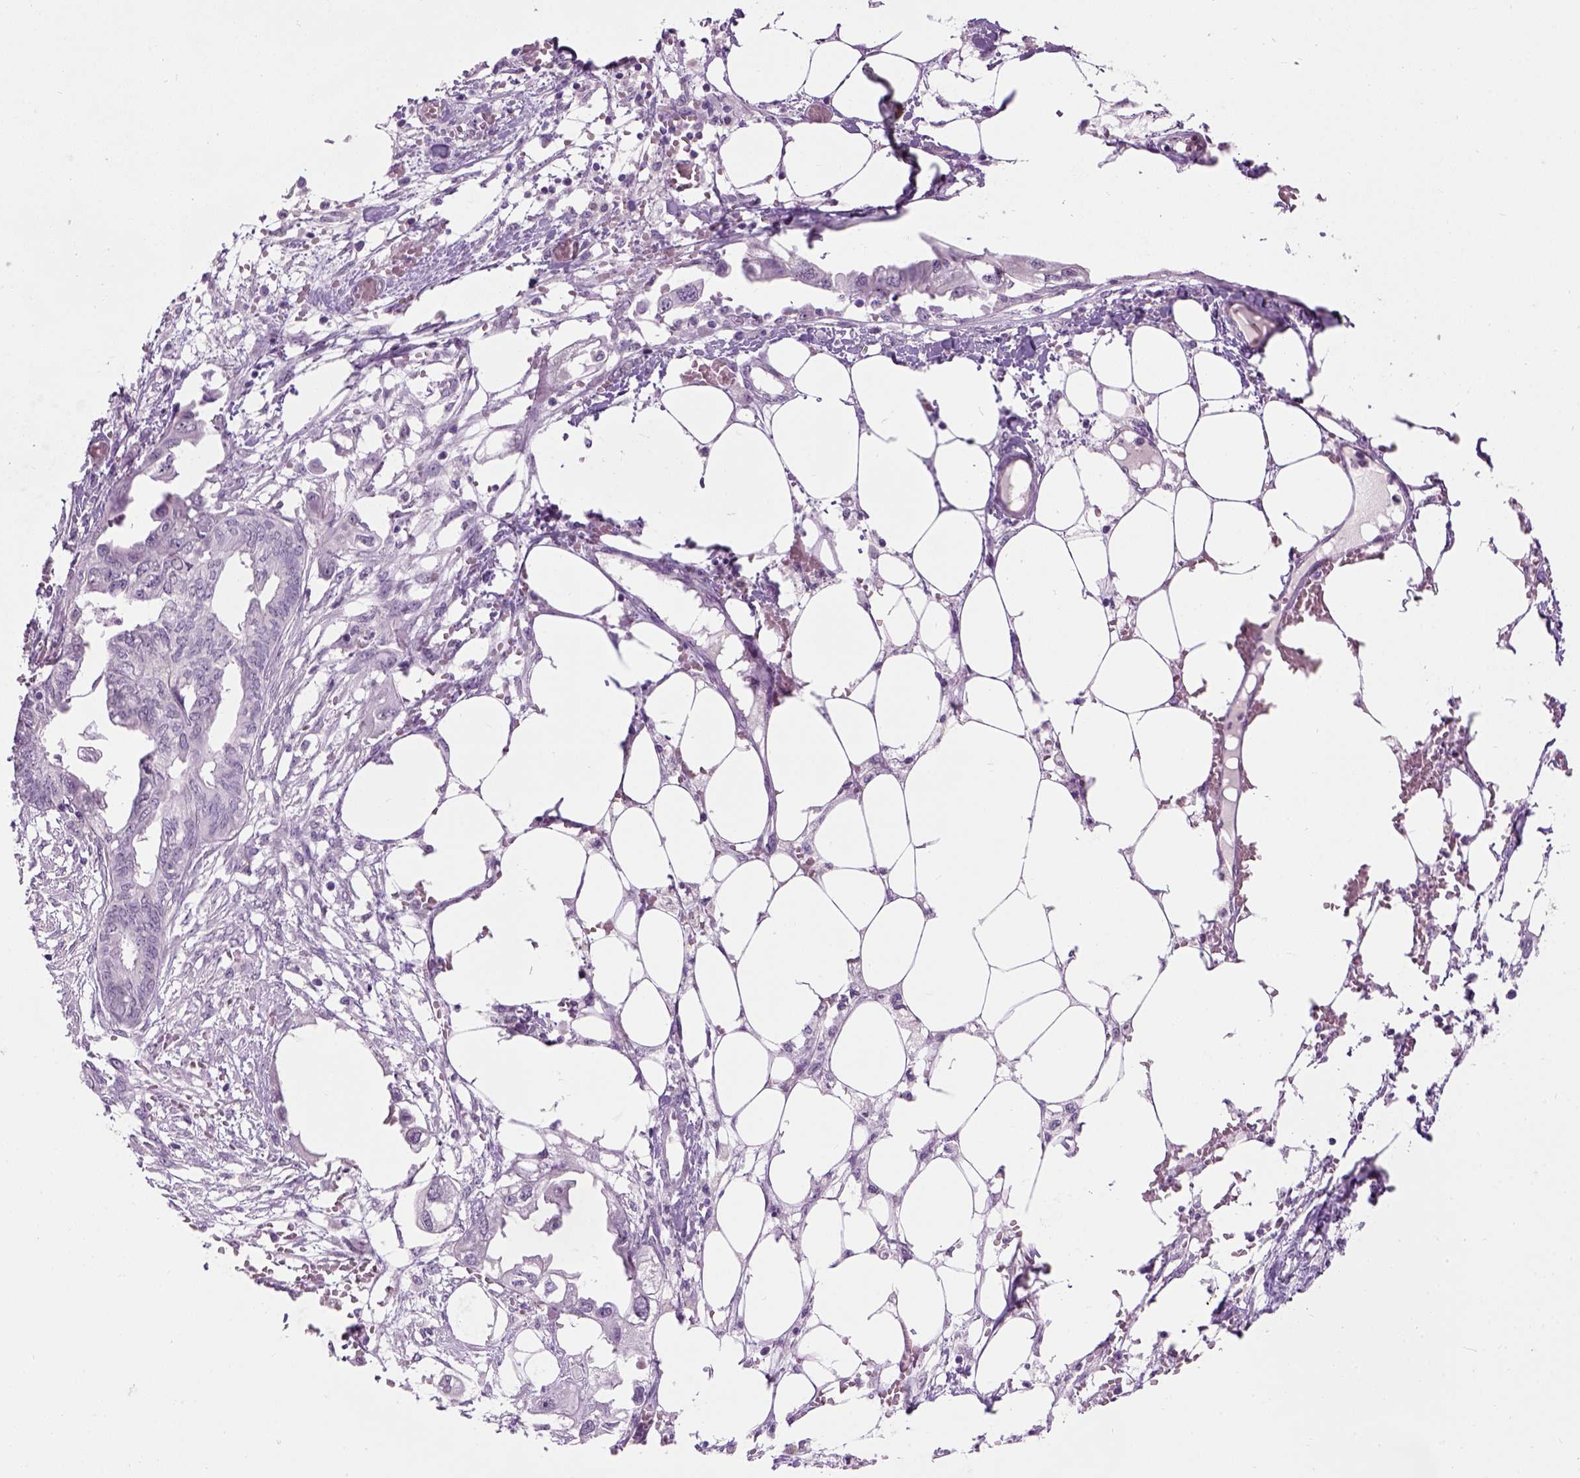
{"staining": {"intensity": "negative", "quantity": "none", "location": "none"}, "tissue": "endometrial cancer", "cell_type": "Tumor cells", "image_type": "cancer", "snomed": [{"axis": "morphology", "description": "Adenocarcinoma, NOS"}, {"axis": "morphology", "description": "Adenocarcinoma, metastatic, NOS"}, {"axis": "topography", "description": "Adipose tissue"}, {"axis": "topography", "description": "Endometrium"}], "caption": "A photomicrograph of endometrial adenocarcinoma stained for a protein shows no brown staining in tumor cells. Brightfield microscopy of immunohistochemistry (IHC) stained with DAB (3,3'-diaminobenzidine) (brown) and hematoxylin (blue), captured at high magnification.", "gene": "GABRB2", "patient": {"sex": "female", "age": 67}}